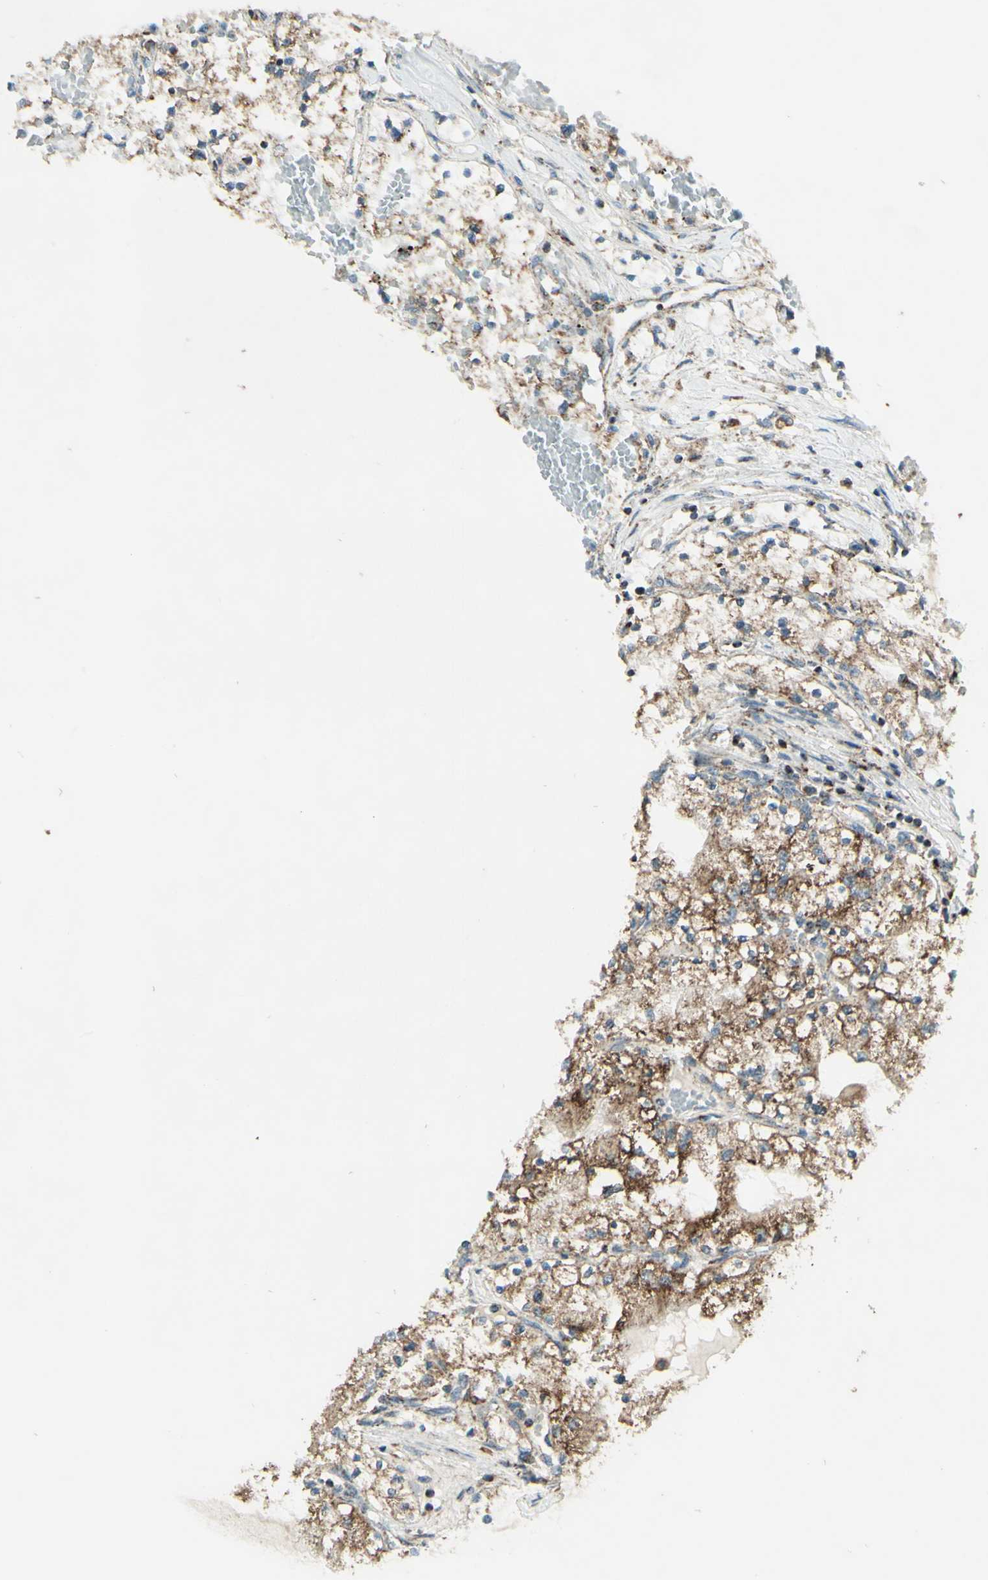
{"staining": {"intensity": "moderate", "quantity": ">75%", "location": "cytoplasmic/membranous"}, "tissue": "renal cancer", "cell_type": "Tumor cells", "image_type": "cancer", "snomed": [{"axis": "morphology", "description": "Adenocarcinoma, NOS"}, {"axis": "topography", "description": "Kidney"}], "caption": "A high-resolution photomicrograph shows immunohistochemistry (IHC) staining of adenocarcinoma (renal), which shows moderate cytoplasmic/membranous positivity in about >75% of tumor cells.", "gene": "DHRS3", "patient": {"sex": "male", "age": 68}}